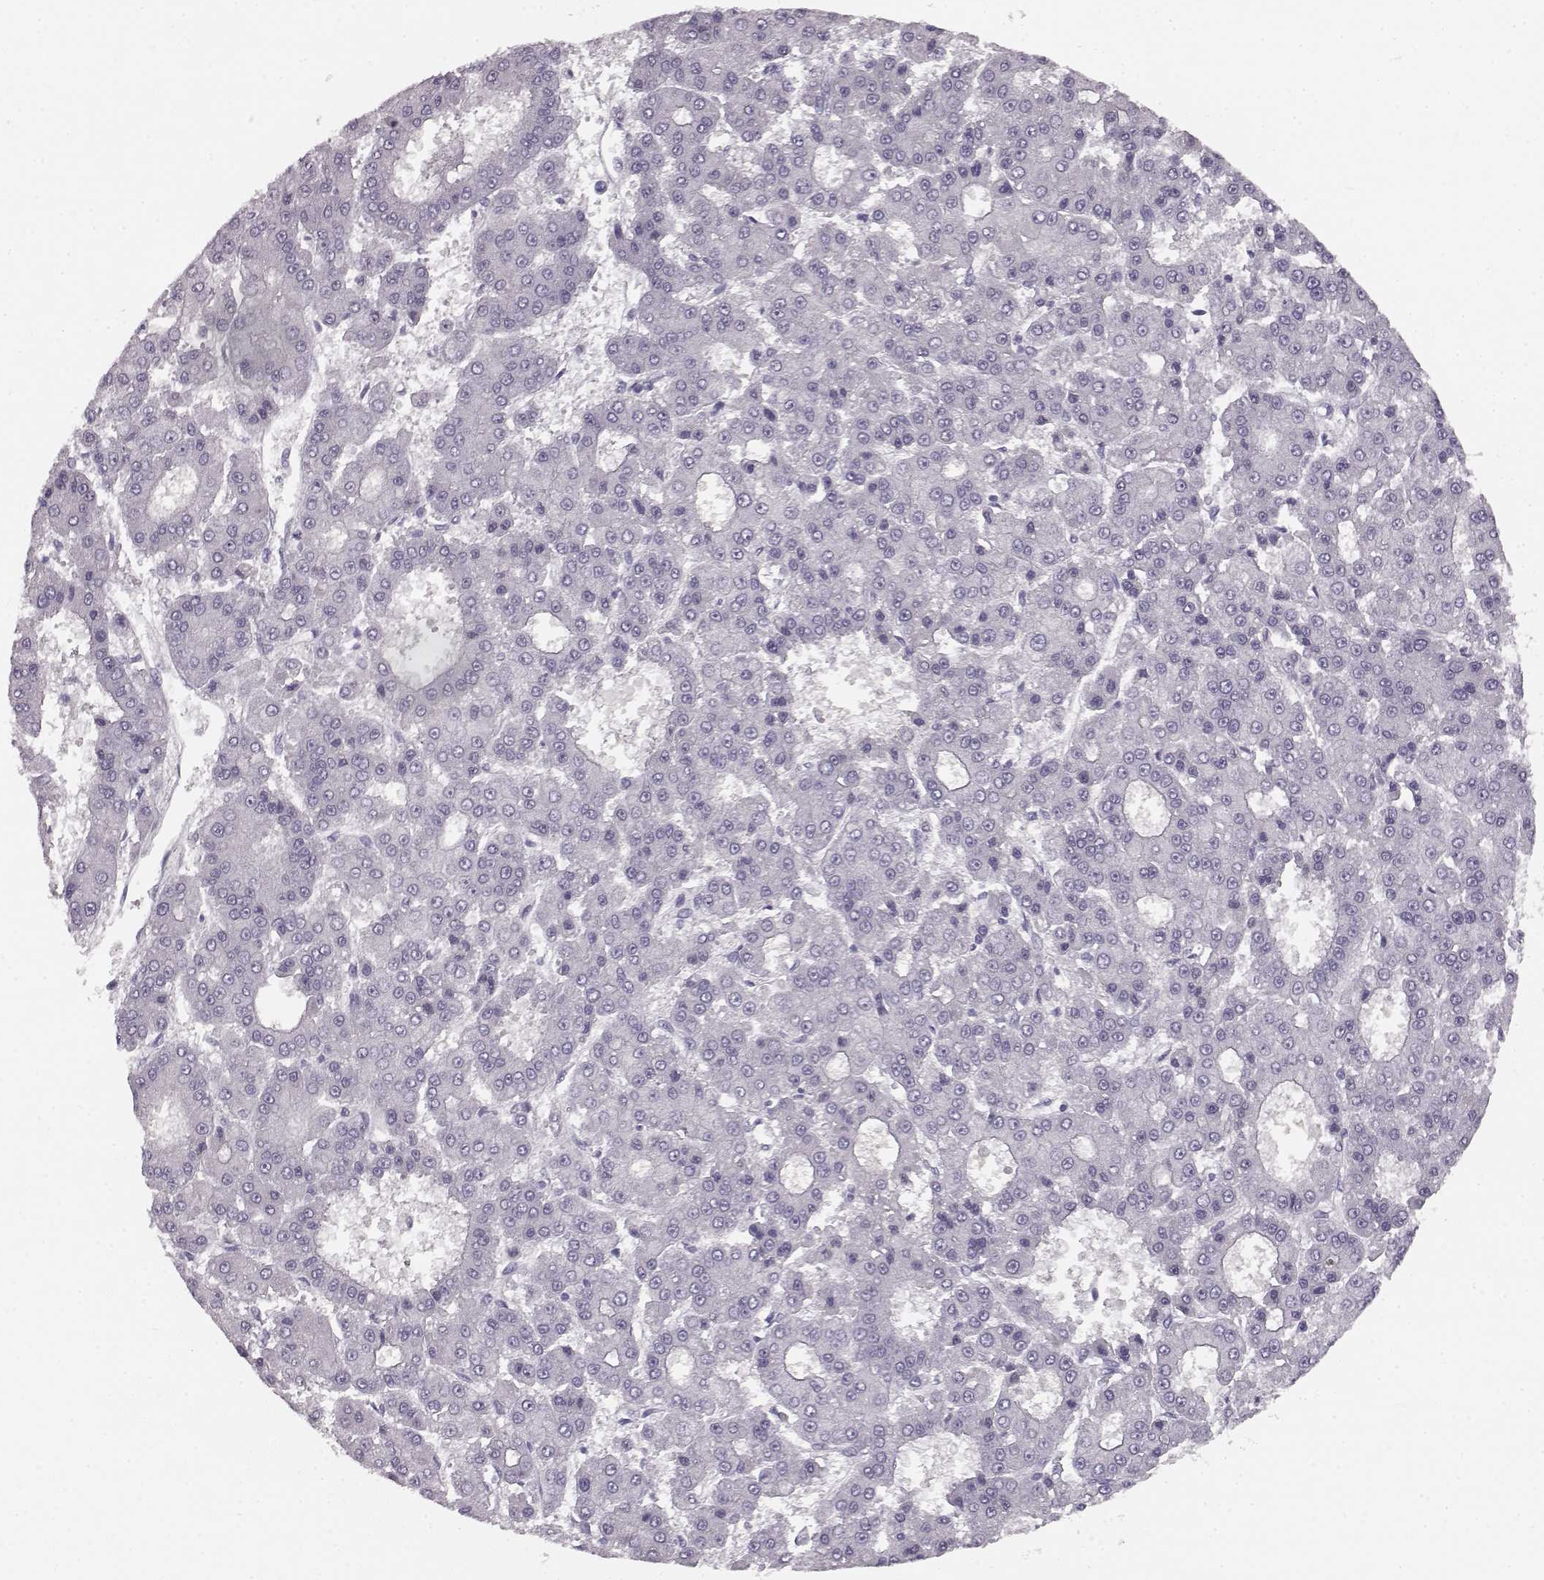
{"staining": {"intensity": "negative", "quantity": "none", "location": "none"}, "tissue": "liver cancer", "cell_type": "Tumor cells", "image_type": "cancer", "snomed": [{"axis": "morphology", "description": "Carcinoma, Hepatocellular, NOS"}, {"axis": "topography", "description": "Liver"}], "caption": "Tumor cells are negative for protein expression in human liver hepatocellular carcinoma.", "gene": "KIAA0319", "patient": {"sex": "male", "age": 70}}